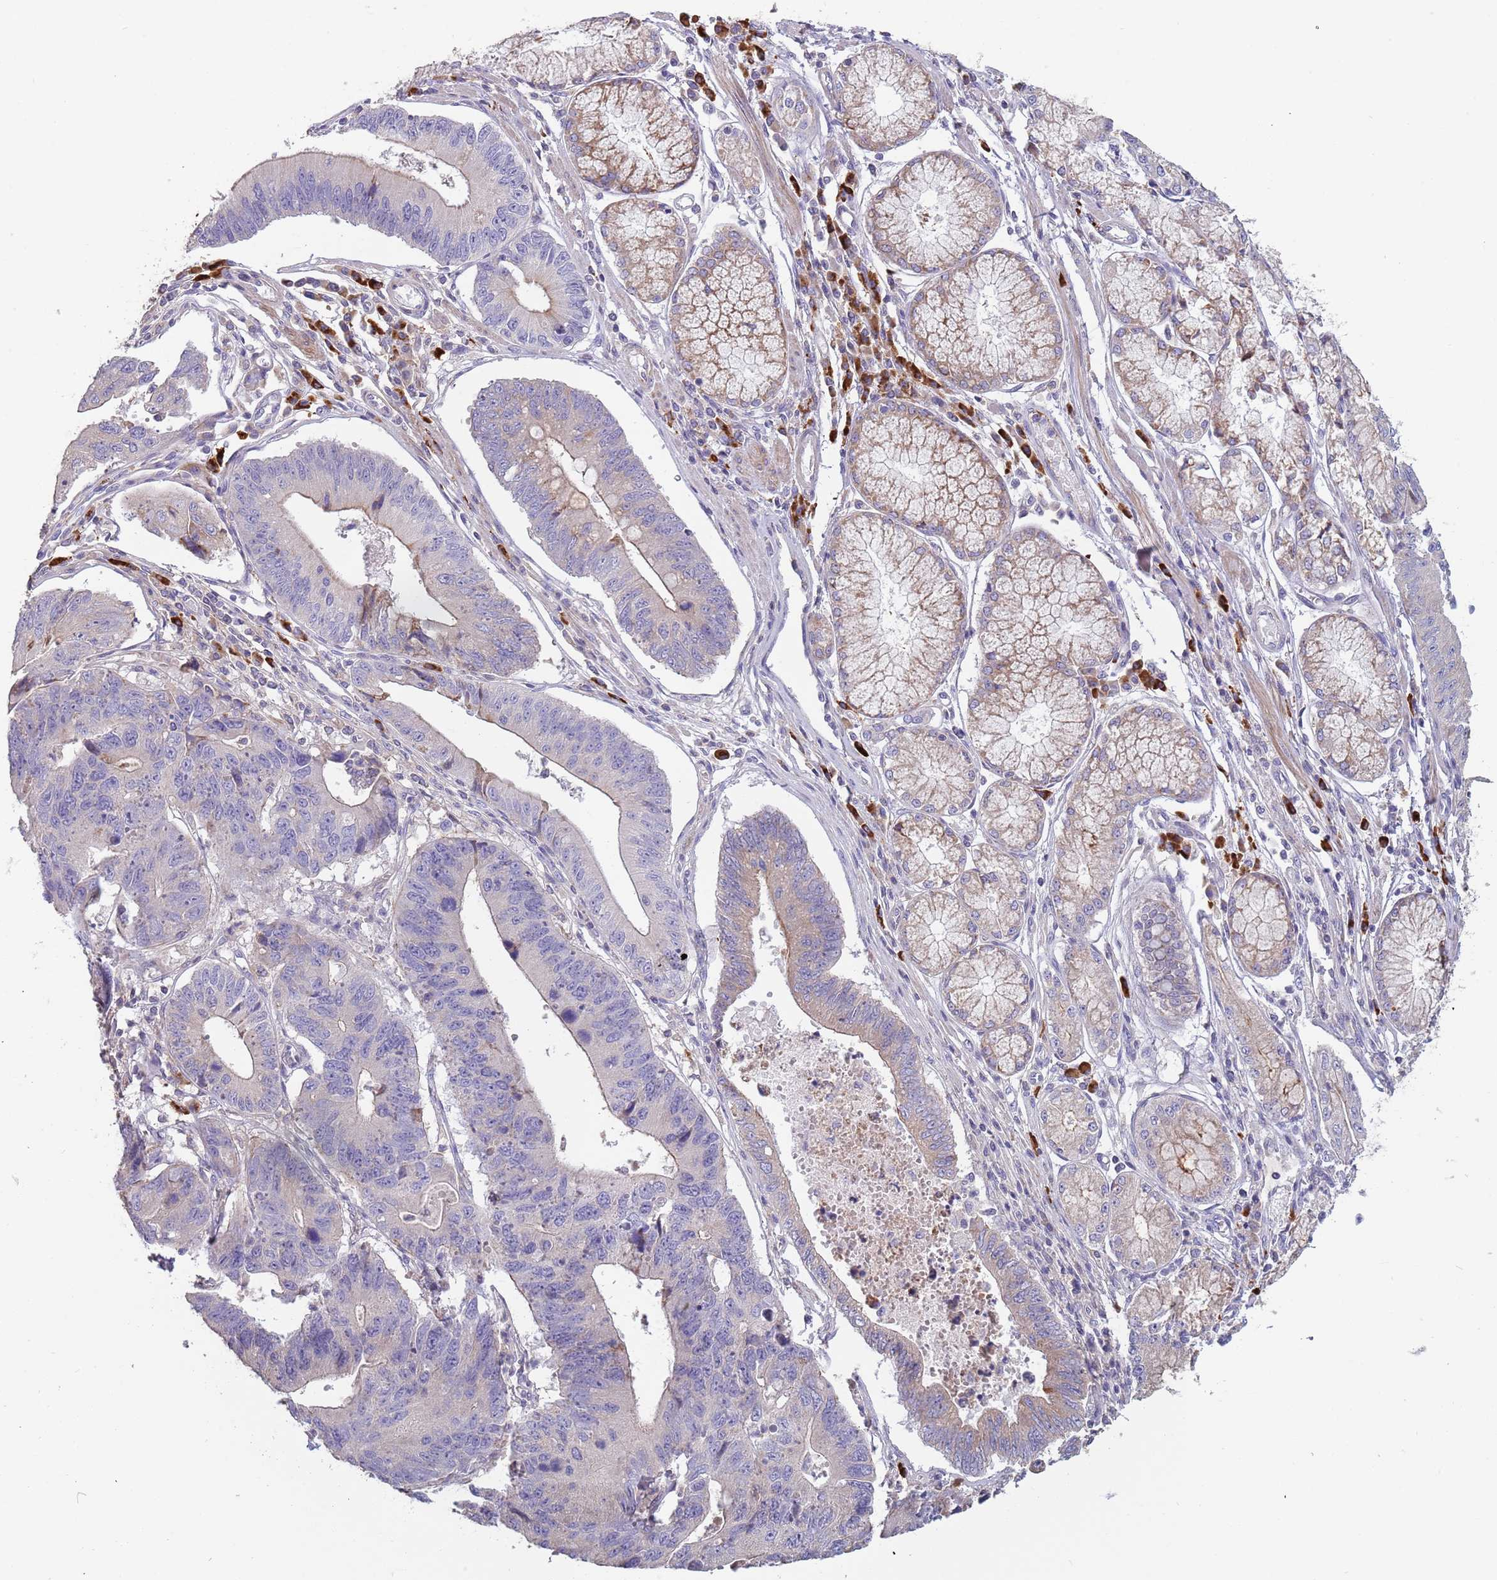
{"staining": {"intensity": "negative", "quantity": "none", "location": "none"}, "tissue": "stomach cancer", "cell_type": "Tumor cells", "image_type": "cancer", "snomed": [{"axis": "morphology", "description": "Adenocarcinoma, NOS"}, {"axis": "topography", "description": "Stomach"}], "caption": "High magnification brightfield microscopy of stomach cancer (adenocarcinoma) stained with DAB (3,3'-diaminobenzidine) (brown) and counterstained with hematoxylin (blue): tumor cells show no significant positivity. Brightfield microscopy of immunohistochemistry stained with DAB (brown) and hematoxylin (blue), captured at high magnification.", "gene": "SUSD1", "patient": {"sex": "male", "age": 59}}